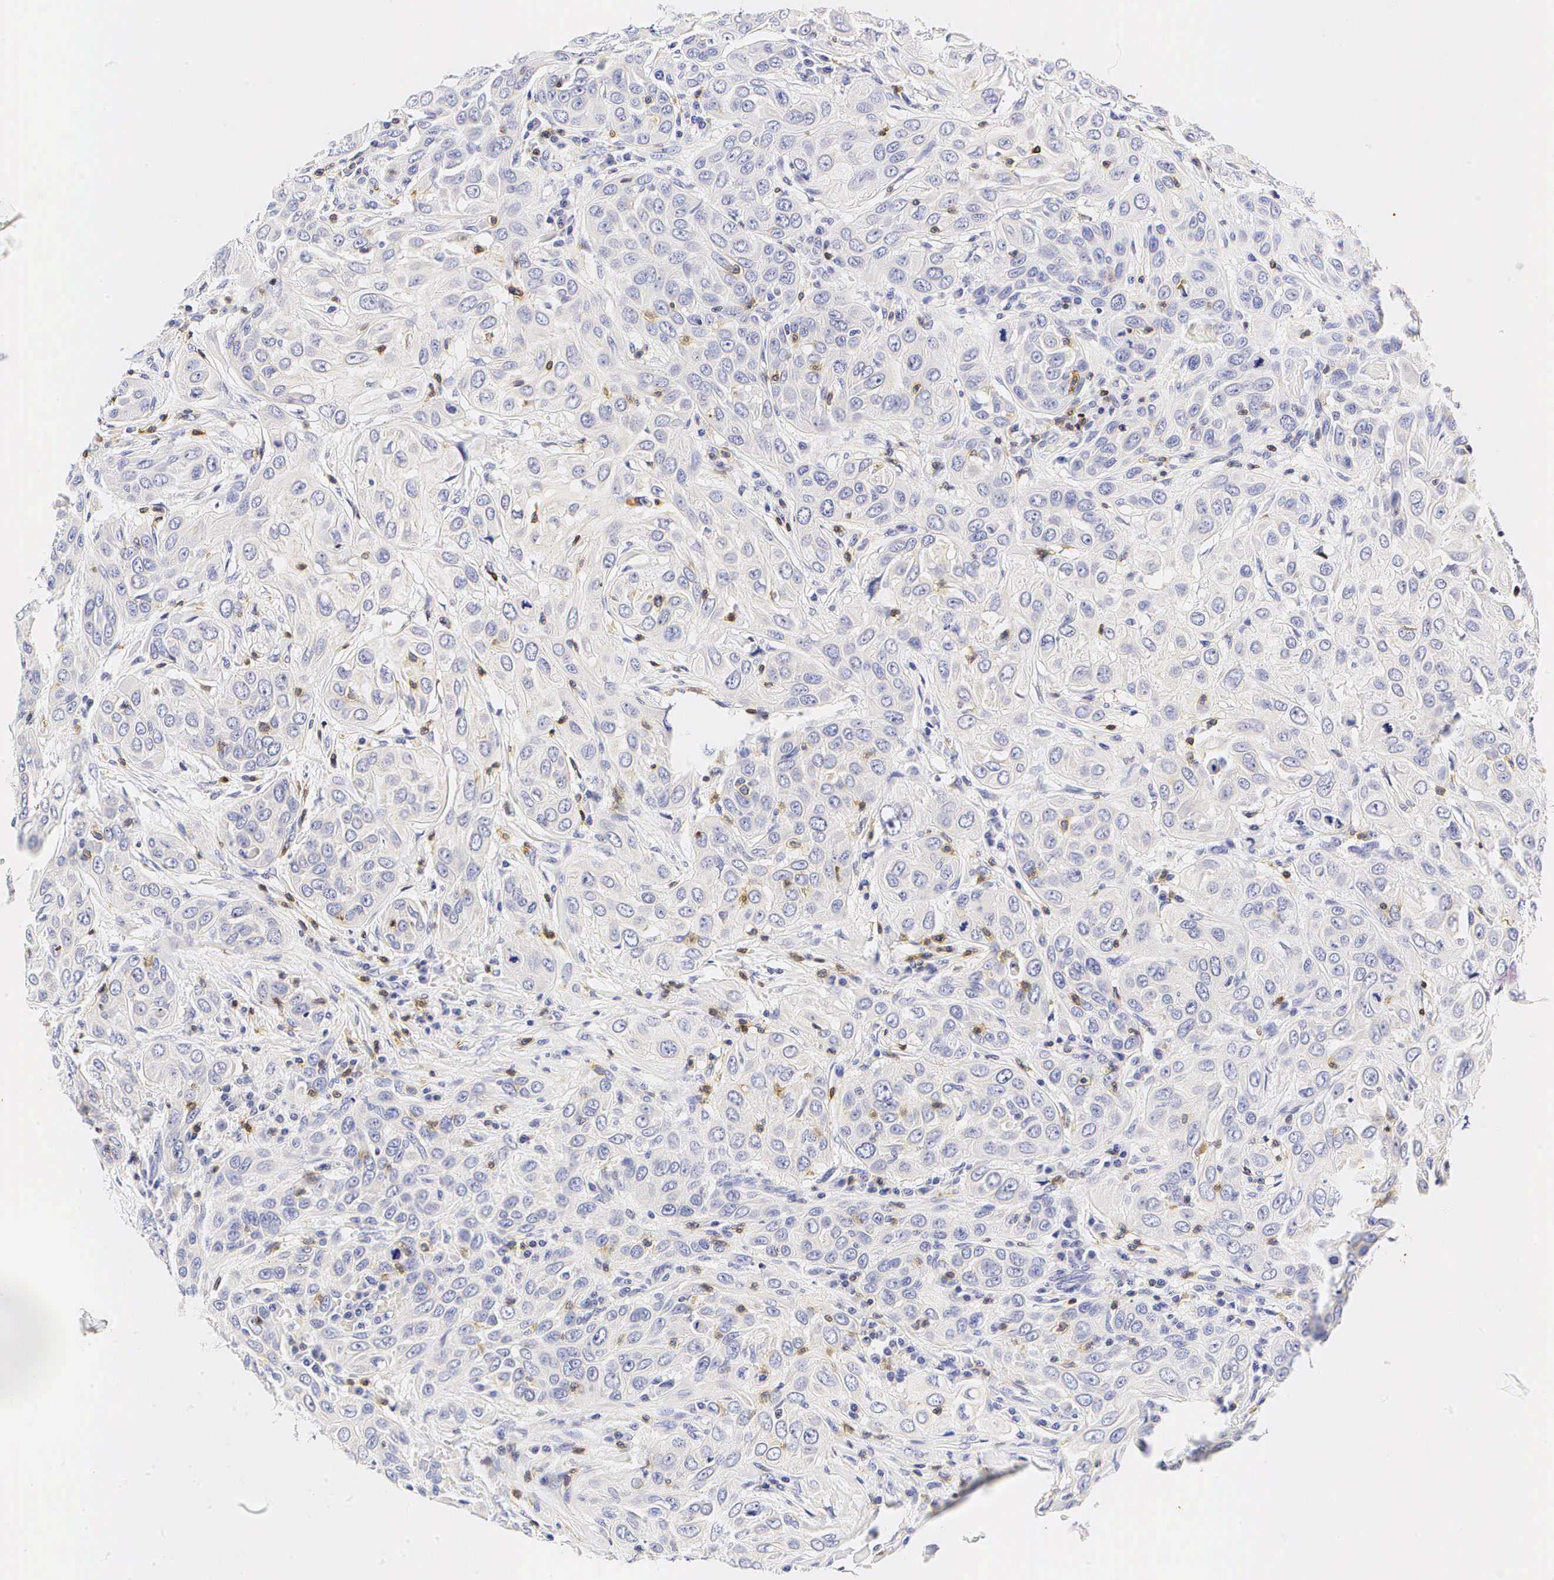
{"staining": {"intensity": "negative", "quantity": "none", "location": "none"}, "tissue": "skin cancer", "cell_type": "Tumor cells", "image_type": "cancer", "snomed": [{"axis": "morphology", "description": "Squamous cell carcinoma, NOS"}, {"axis": "topography", "description": "Skin"}], "caption": "Human skin cancer (squamous cell carcinoma) stained for a protein using IHC displays no expression in tumor cells.", "gene": "CD3E", "patient": {"sex": "male", "age": 84}}